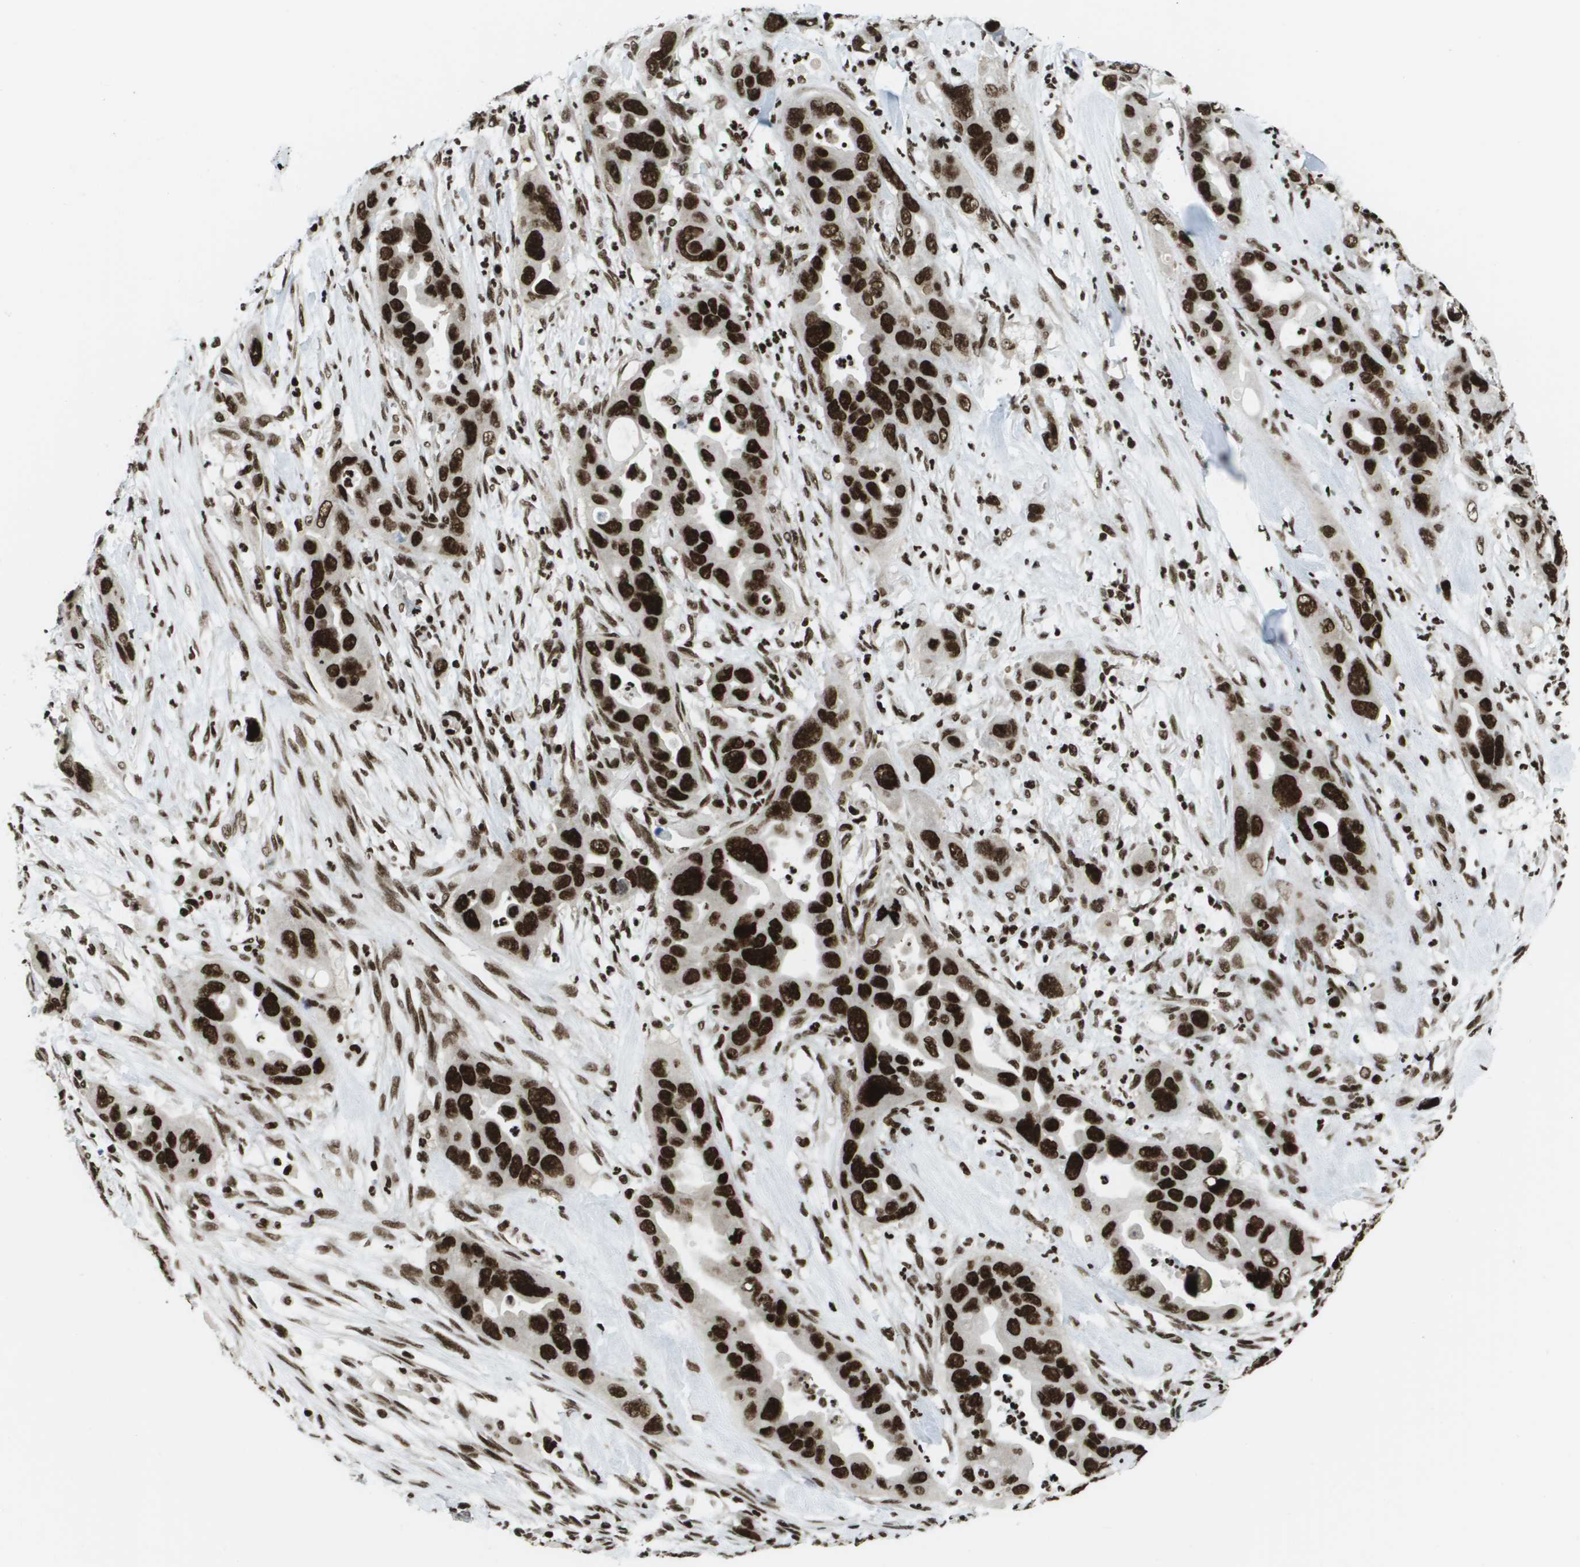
{"staining": {"intensity": "strong", "quantity": ">75%", "location": "nuclear"}, "tissue": "pancreatic cancer", "cell_type": "Tumor cells", "image_type": "cancer", "snomed": [{"axis": "morphology", "description": "Adenocarcinoma, NOS"}, {"axis": "topography", "description": "Pancreas"}], "caption": "Pancreatic cancer (adenocarcinoma) stained for a protein displays strong nuclear positivity in tumor cells. (DAB IHC, brown staining for protein, blue staining for nuclei).", "gene": "GLYR1", "patient": {"sex": "female", "age": 71}}